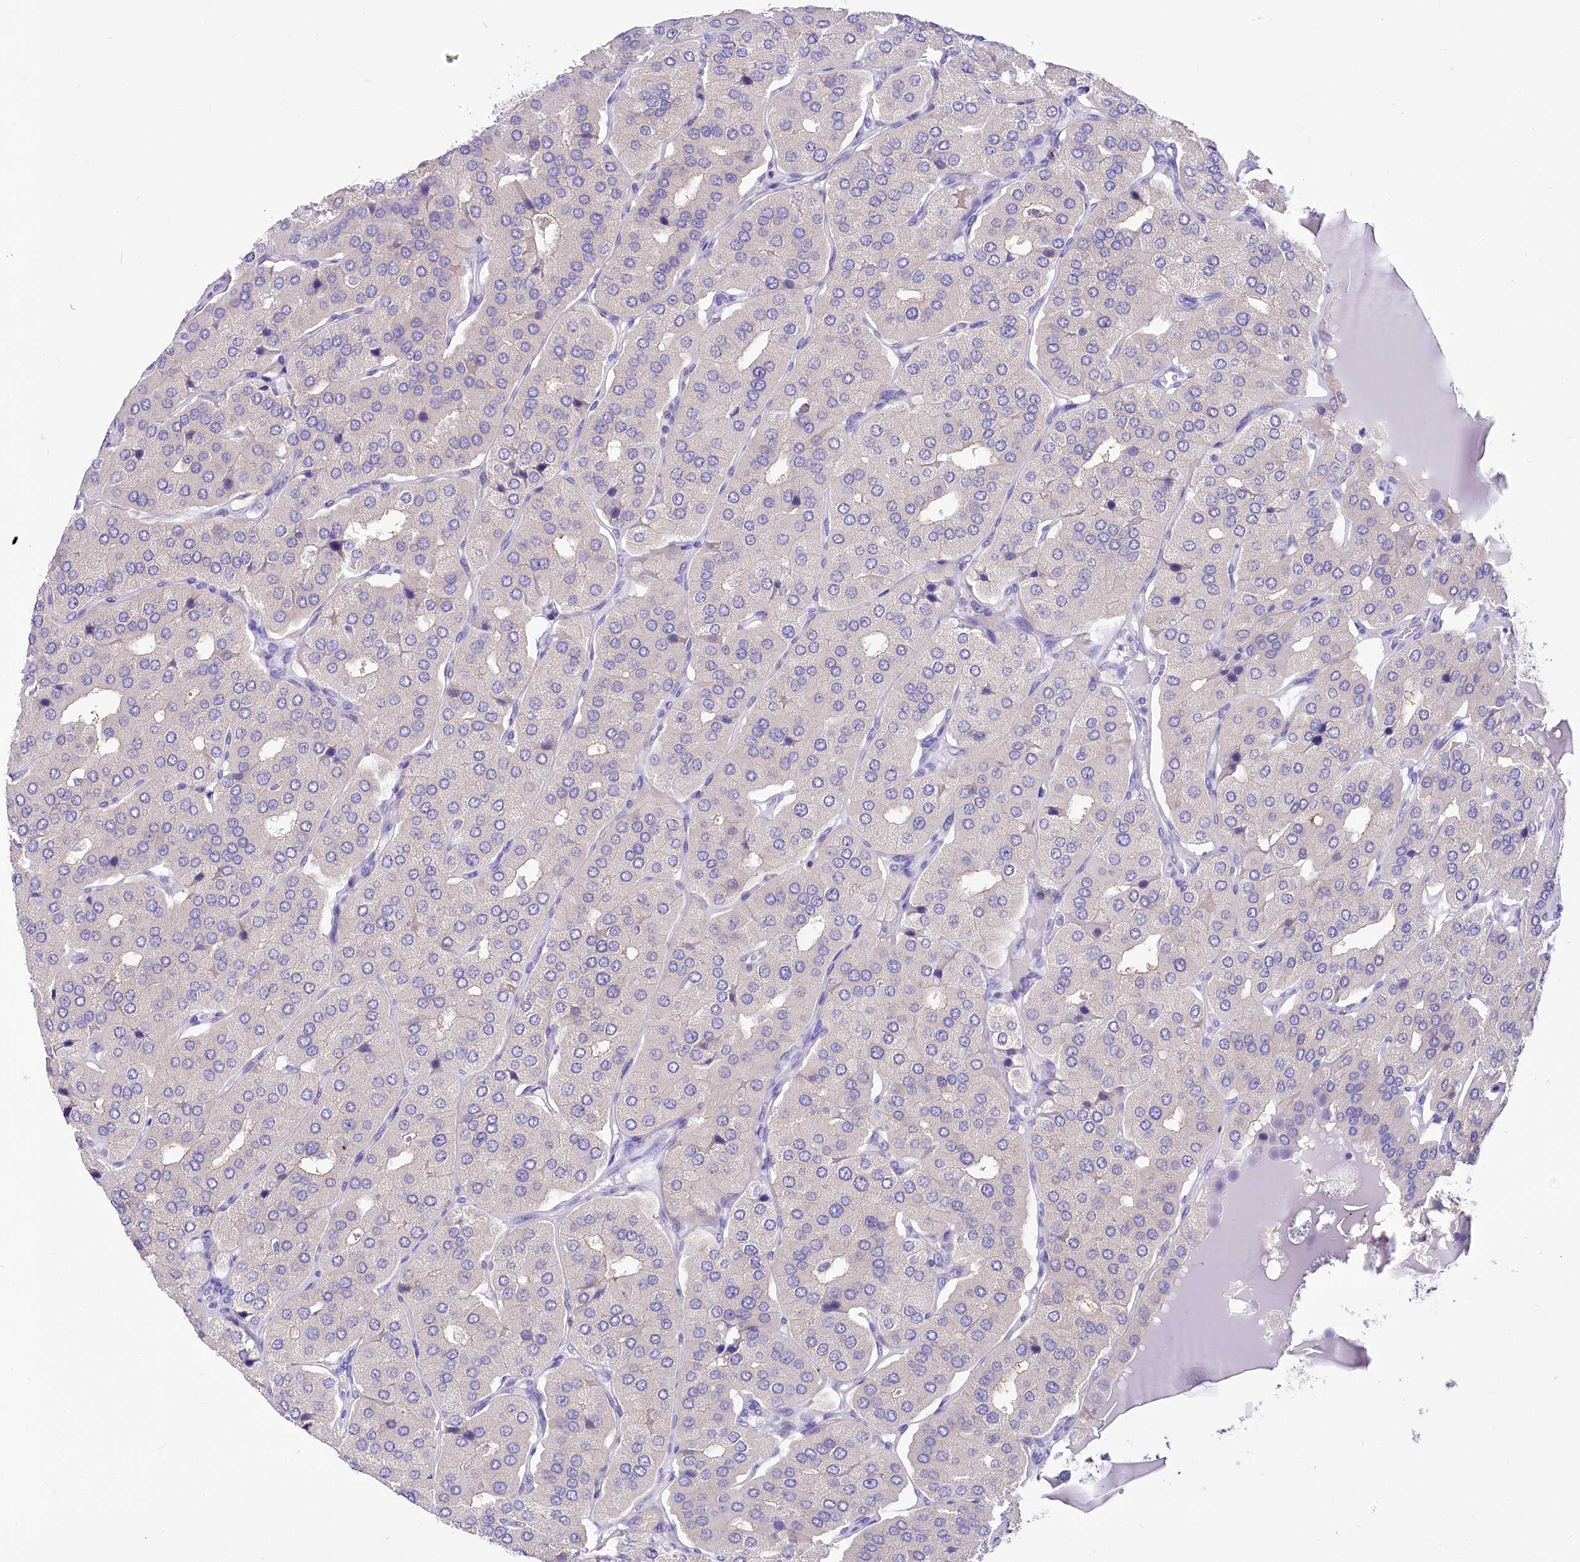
{"staining": {"intensity": "negative", "quantity": "none", "location": "none"}, "tissue": "parathyroid gland", "cell_type": "Glandular cells", "image_type": "normal", "snomed": [{"axis": "morphology", "description": "Normal tissue, NOS"}, {"axis": "morphology", "description": "Adenoma, NOS"}, {"axis": "topography", "description": "Parathyroid gland"}], "caption": "This is a image of immunohistochemistry (IHC) staining of unremarkable parathyroid gland, which shows no positivity in glandular cells. (Stains: DAB immunohistochemistry (IHC) with hematoxylin counter stain, Microscopy: brightfield microscopy at high magnification).", "gene": "ABHD5", "patient": {"sex": "female", "age": 86}}